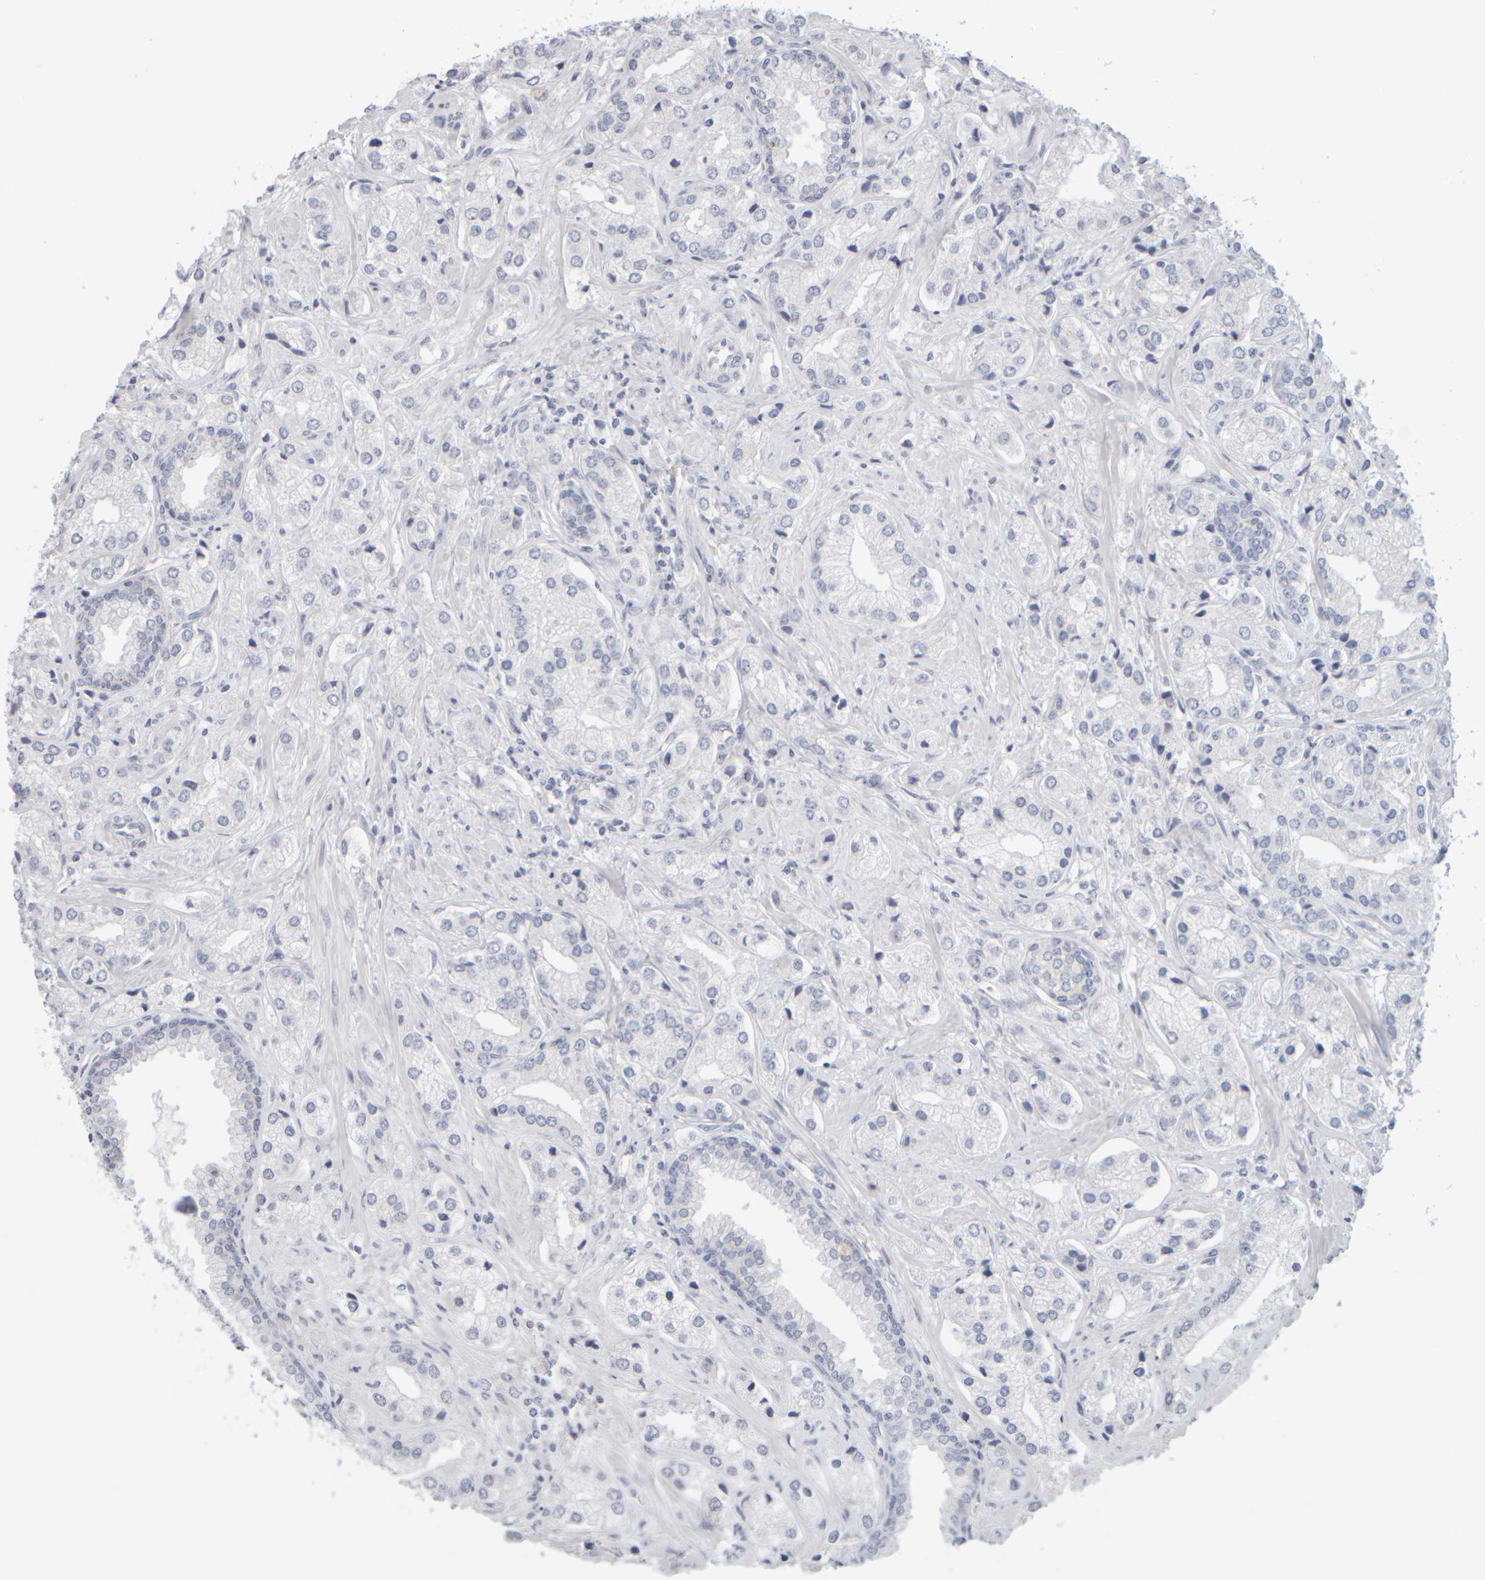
{"staining": {"intensity": "negative", "quantity": "none", "location": "none"}, "tissue": "prostate cancer", "cell_type": "Tumor cells", "image_type": "cancer", "snomed": [{"axis": "morphology", "description": "Adenocarcinoma, High grade"}, {"axis": "topography", "description": "Prostate"}], "caption": "Prostate high-grade adenocarcinoma stained for a protein using immunohistochemistry exhibits no expression tumor cells.", "gene": "GOPC", "patient": {"sex": "male", "age": 66}}